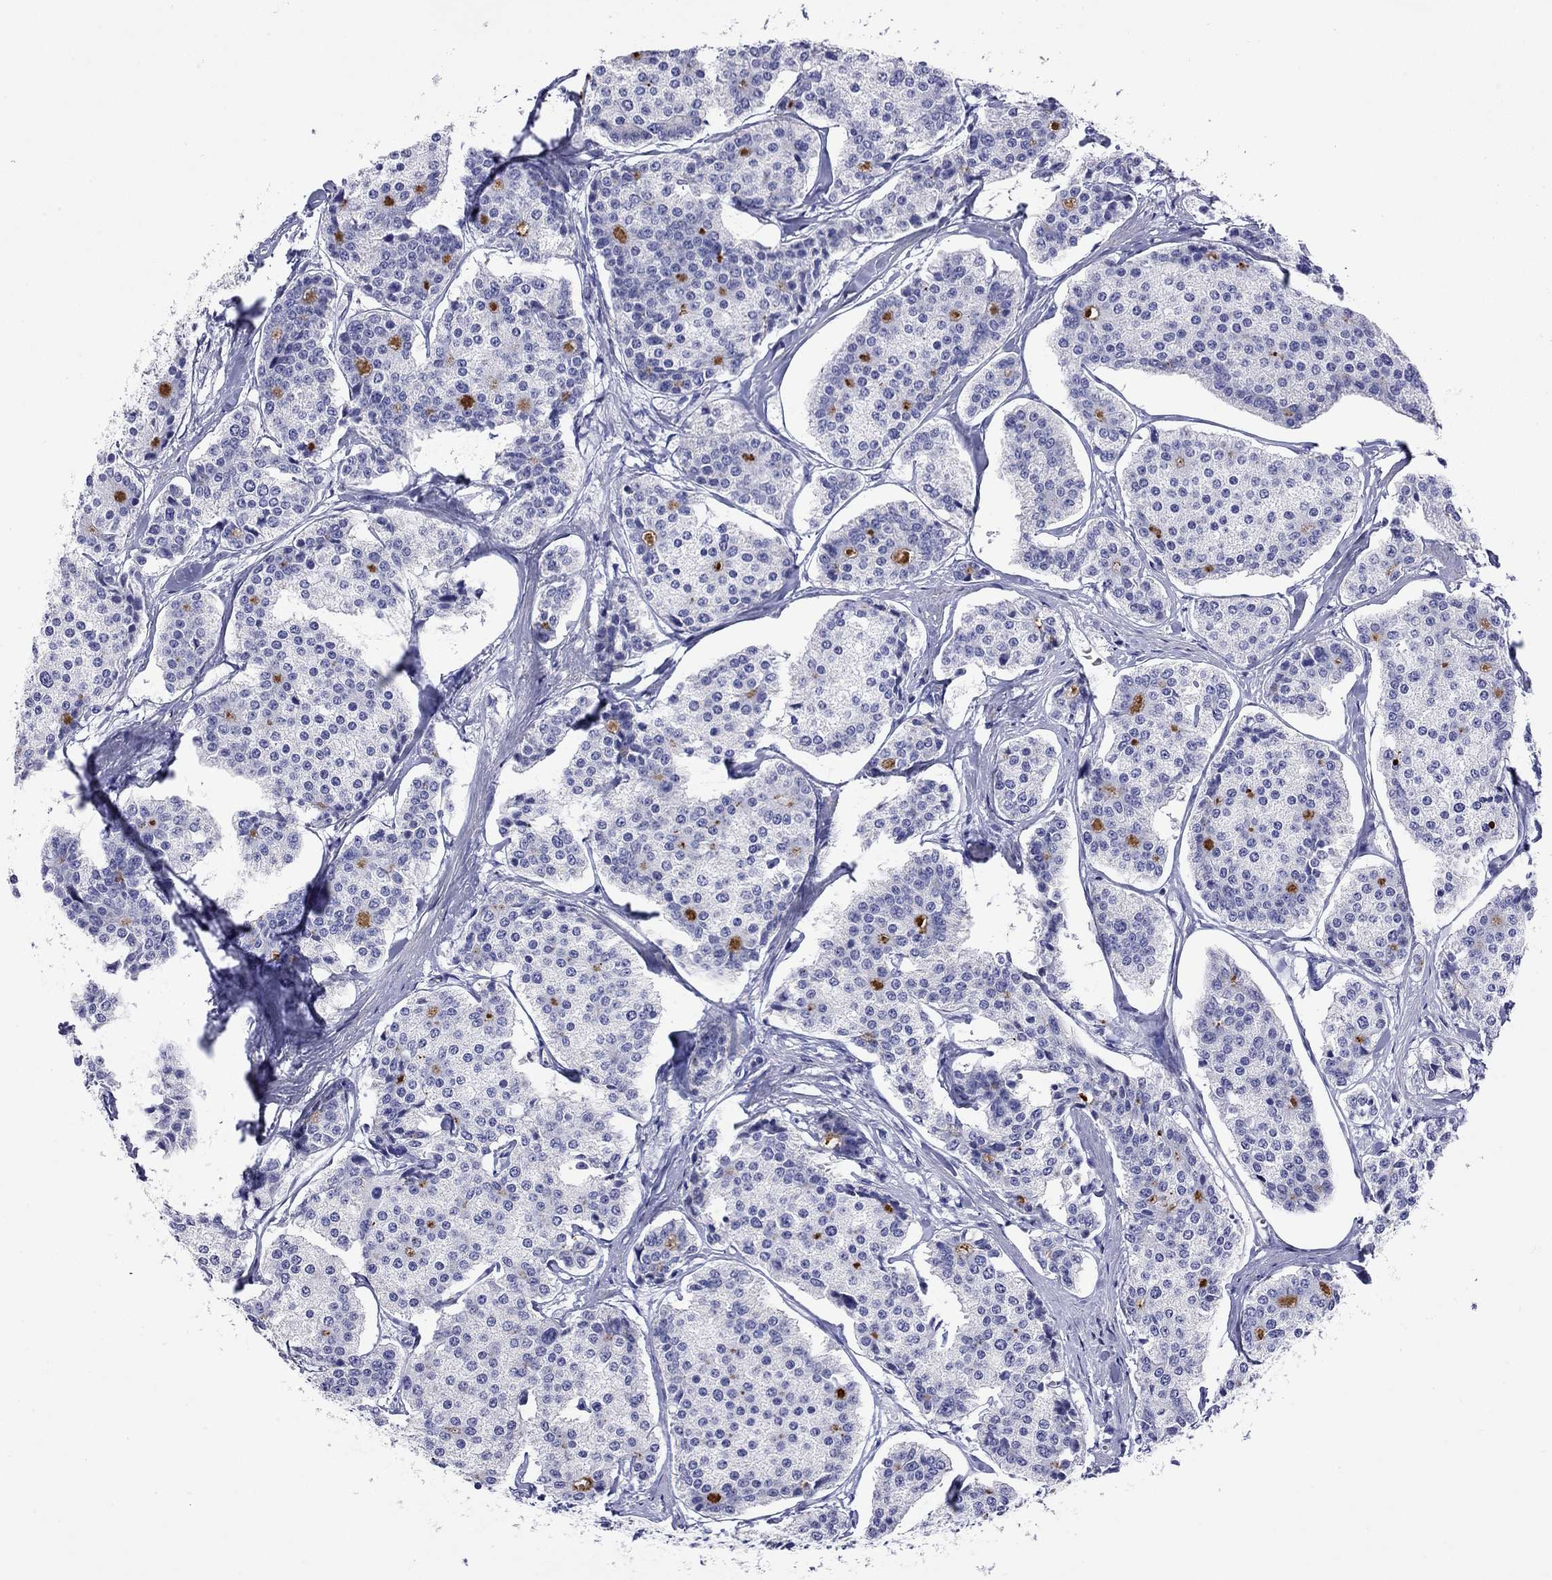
{"staining": {"intensity": "negative", "quantity": "none", "location": "none"}, "tissue": "carcinoid", "cell_type": "Tumor cells", "image_type": "cancer", "snomed": [{"axis": "morphology", "description": "Carcinoid, malignant, NOS"}, {"axis": "topography", "description": "Small intestine"}], "caption": "Photomicrograph shows no protein staining in tumor cells of malignant carcinoid tissue.", "gene": "KIAA2012", "patient": {"sex": "female", "age": 65}}